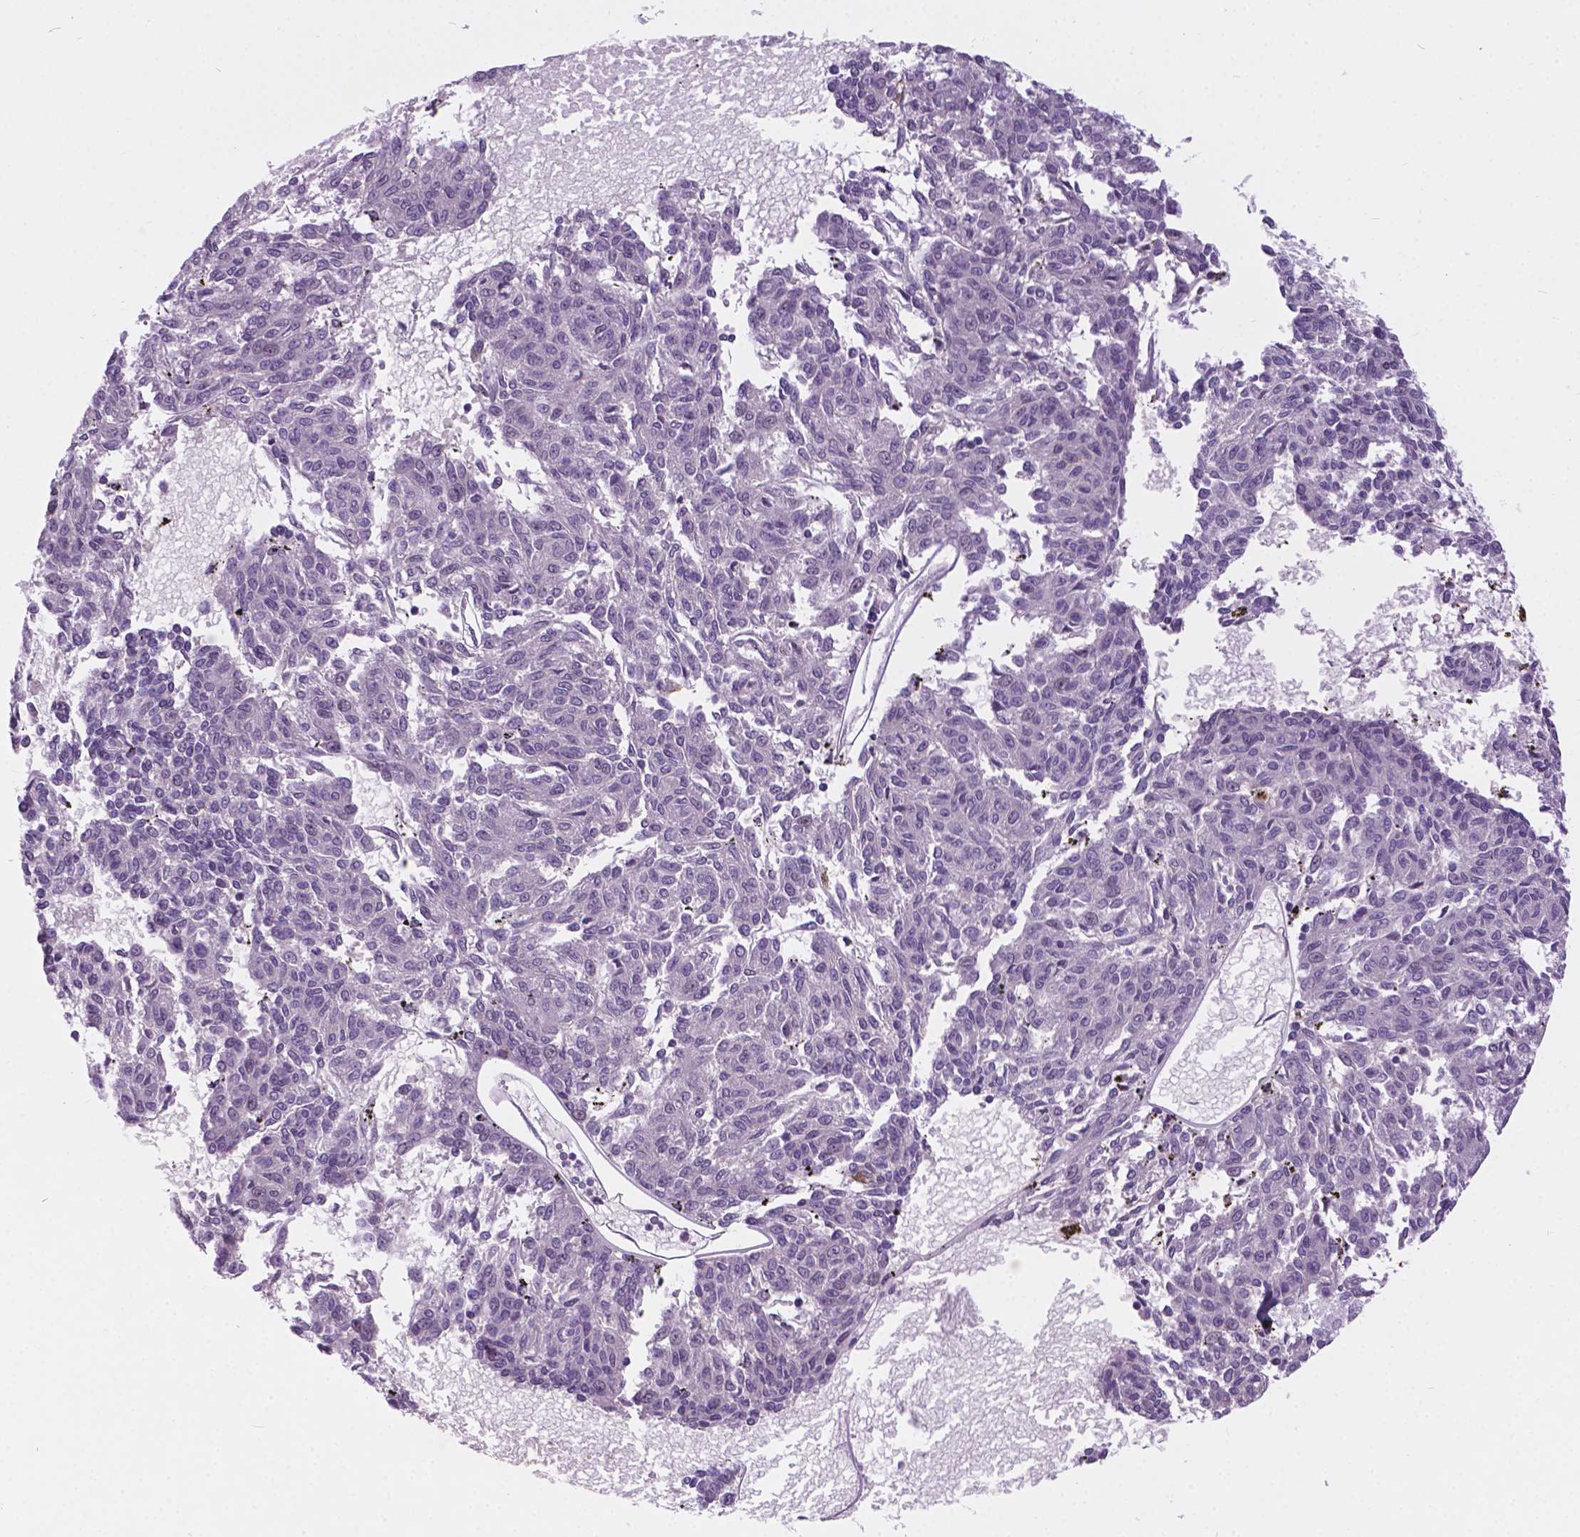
{"staining": {"intensity": "negative", "quantity": "none", "location": "none"}, "tissue": "melanoma", "cell_type": "Tumor cells", "image_type": "cancer", "snomed": [{"axis": "morphology", "description": "Malignant melanoma, NOS"}, {"axis": "topography", "description": "Skin"}], "caption": "Immunohistochemistry of human malignant melanoma exhibits no positivity in tumor cells. The staining was performed using DAB to visualize the protein expression in brown, while the nuclei were stained in blue with hematoxylin (Magnification: 20x).", "gene": "ARMS2", "patient": {"sex": "female", "age": 72}}